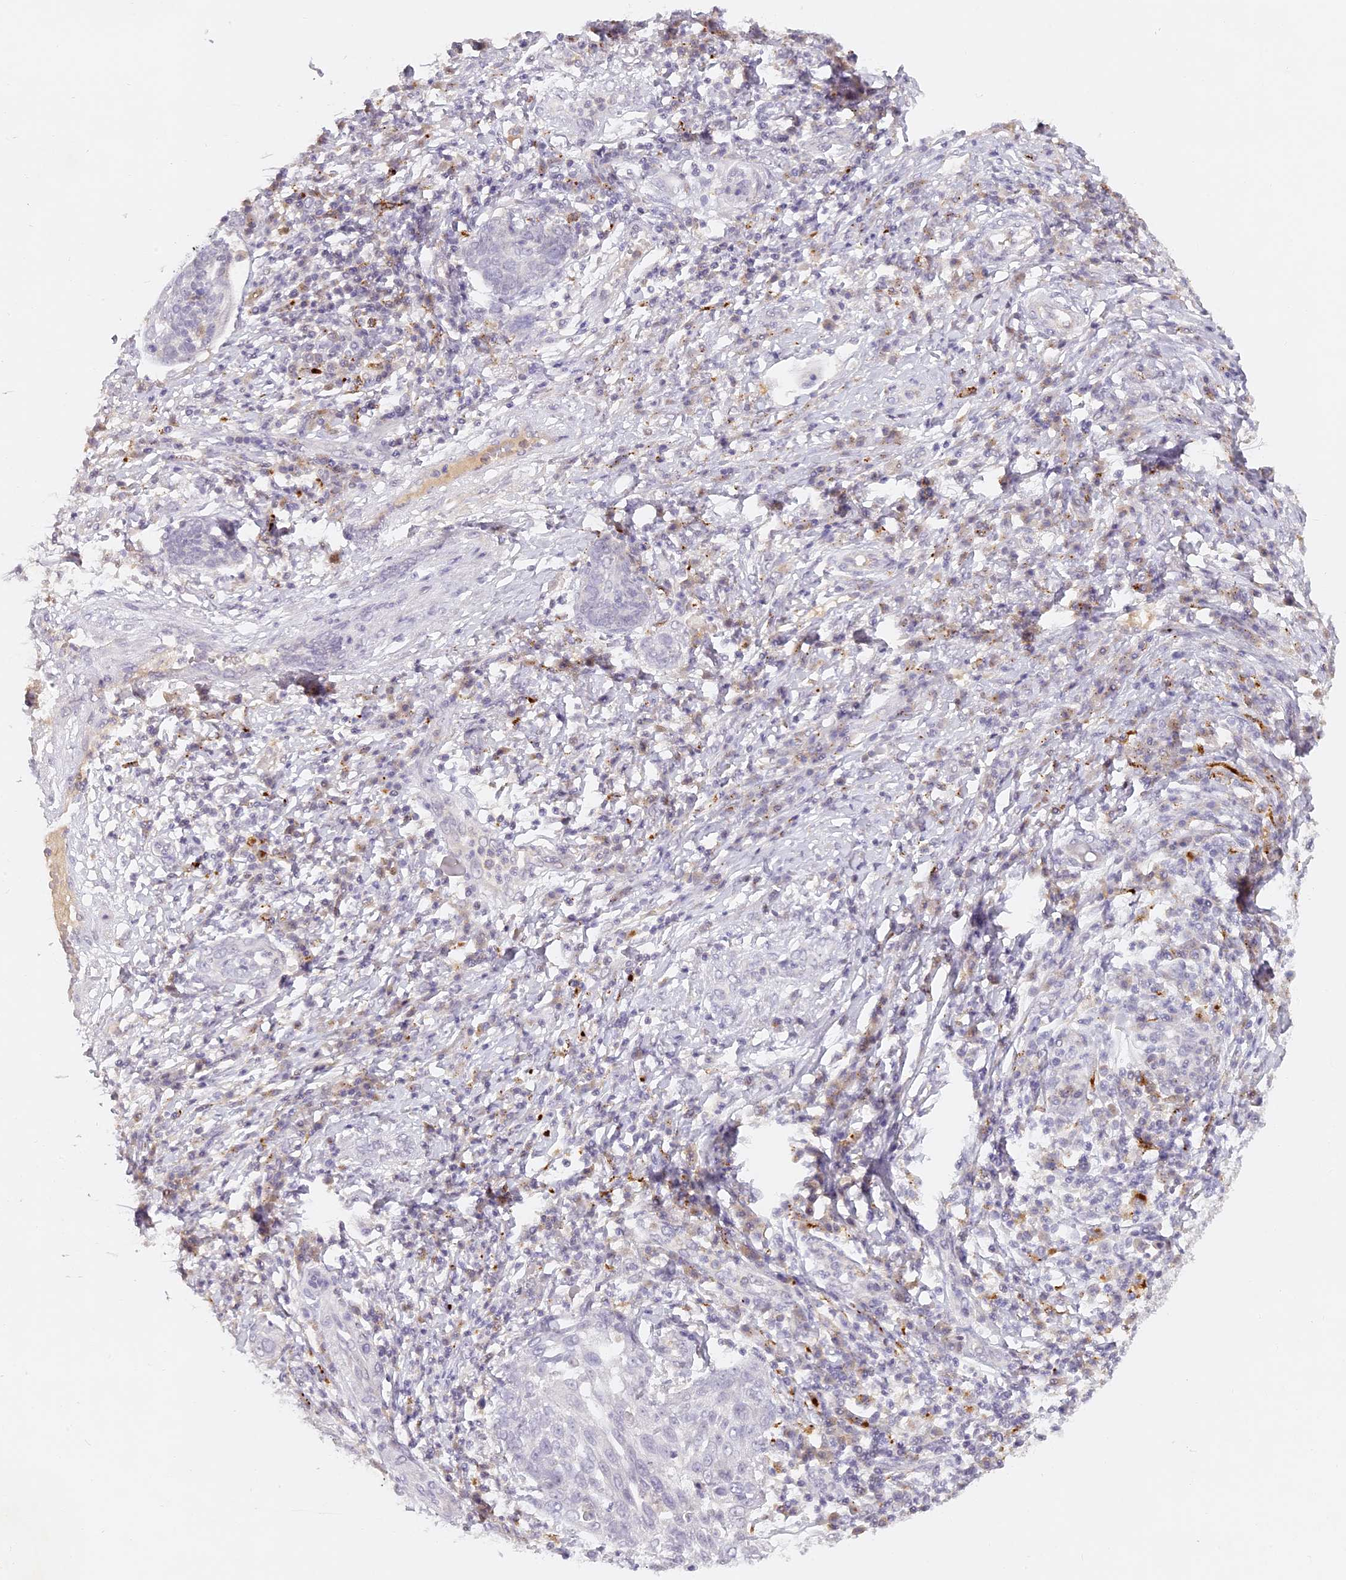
{"staining": {"intensity": "negative", "quantity": "none", "location": "none"}, "tissue": "cervical cancer", "cell_type": "Tumor cells", "image_type": "cancer", "snomed": [{"axis": "morphology", "description": "Squamous cell carcinoma, NOS"}, {"axis": "topography", "description": "Cervix"}], "caption": "Cervical cancer (squamous cell carcinoma) was stained to show a protein in brown. There is no significant expression in tumor cells. The staining is performed using DAB brown chromogen with nuclei counter-stained in using hematoxylin.", "gene": "ELL3", "patient": {"sex": "female", "age": 34}}